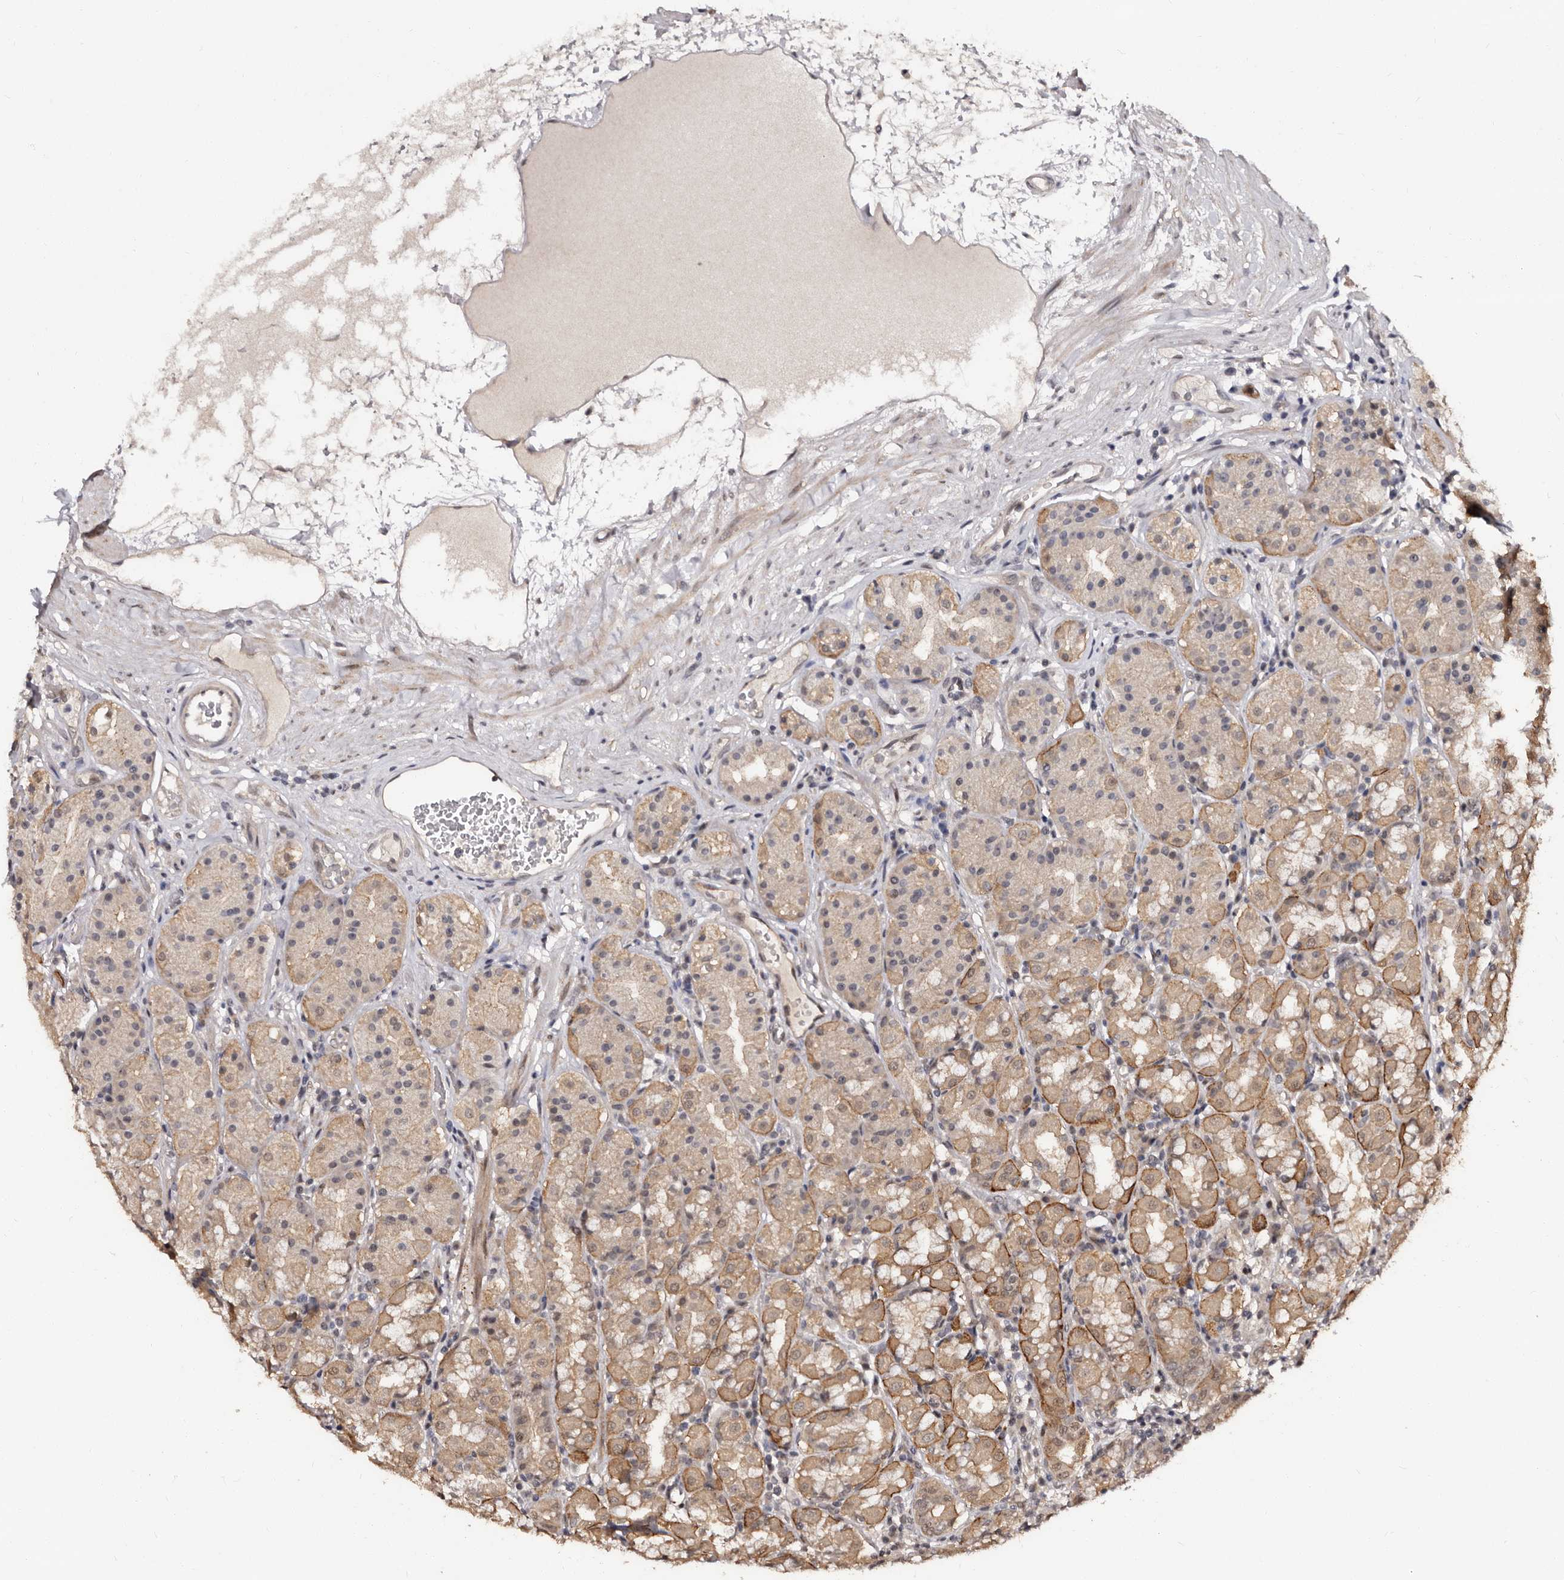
{"staining": {"intensity": "moderate", "quantity": "25%-75%", "location": "cytoplasmic/membranous"}, "tissue": "stomach", "cell_type": "Glandular cells", "image_type": "normal", "snomed": [{"axis": "morphology", "description": "Normal tissue, NOS"}, {"axis": "topography", "description": "Stomach, lower"}], "caption": "This histopathology image displays immunohistochemistry staining of unremarkable stomach, with medium moderate cytoplasmic/membranous staining in about 25%-75% of glandular cells.", "gene": "TBC1D22B", "patient": {"sex": "female", "age": 56}}